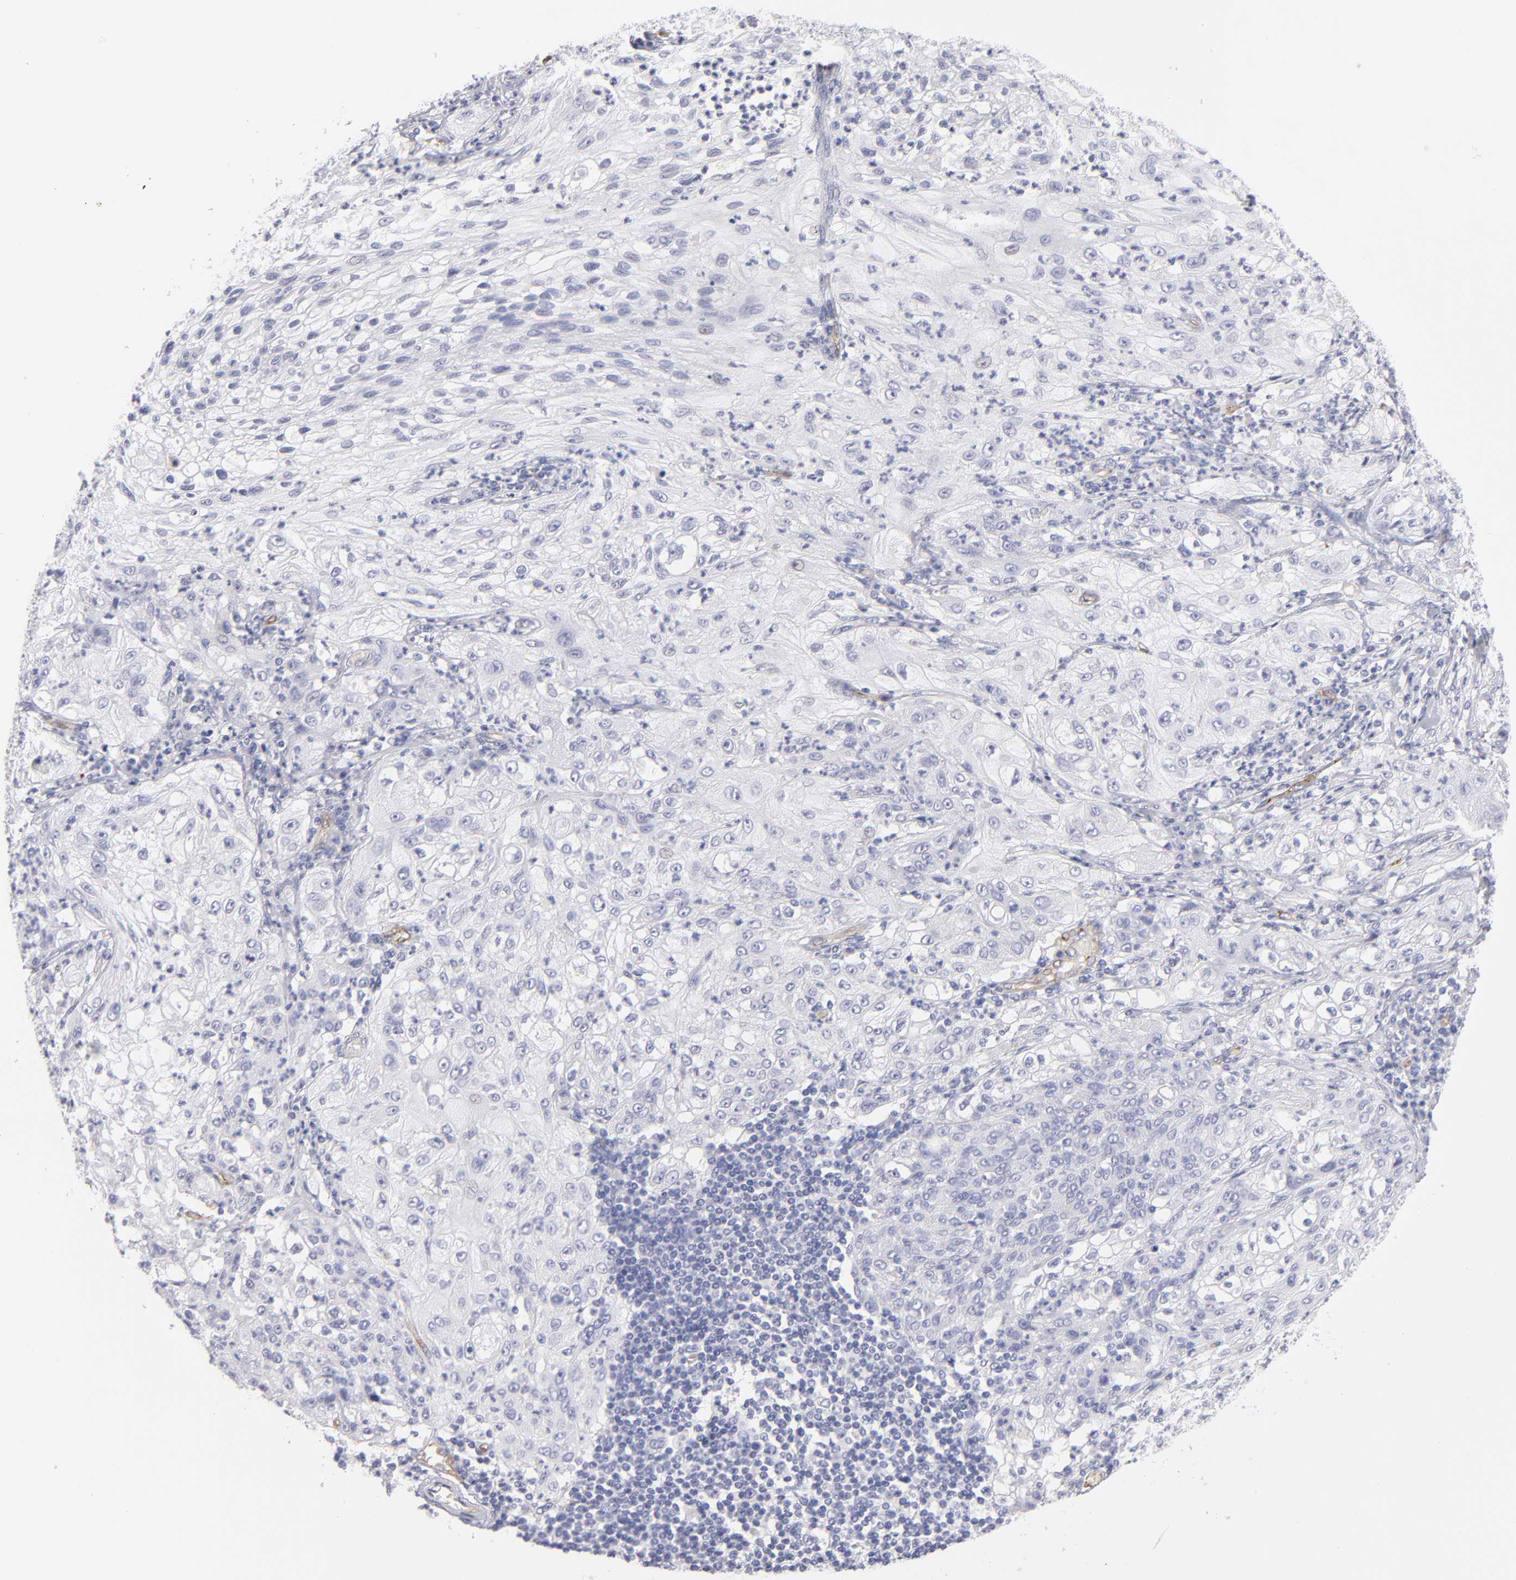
{"staining": {"intensity": "negative", "quantity": "none", "location": "none"}, "tissue": "lung cancer", "cell_type": "Tumor cells", "image_type": "cancer", "snomed": [{"axis": "morphology", "description": "Inflammation, NOS"}, {"axis": "morphology", "description": "Squamous cell carcinoma, NOS"}, {"axis": "topography", "description": "Lymph node"}, {"axis": "topography", "description": "Soft tissue"}, {"axis": "topography", "description": "Lung"}], "caption": "This is a photomicrograph of immunohistochemistry (IHC) staining of squamous cell carcinoma (lung), which shows no staining in tumor cells.", "gene": "PLVAP", "patient": {"sex": "male", "age": 66}}